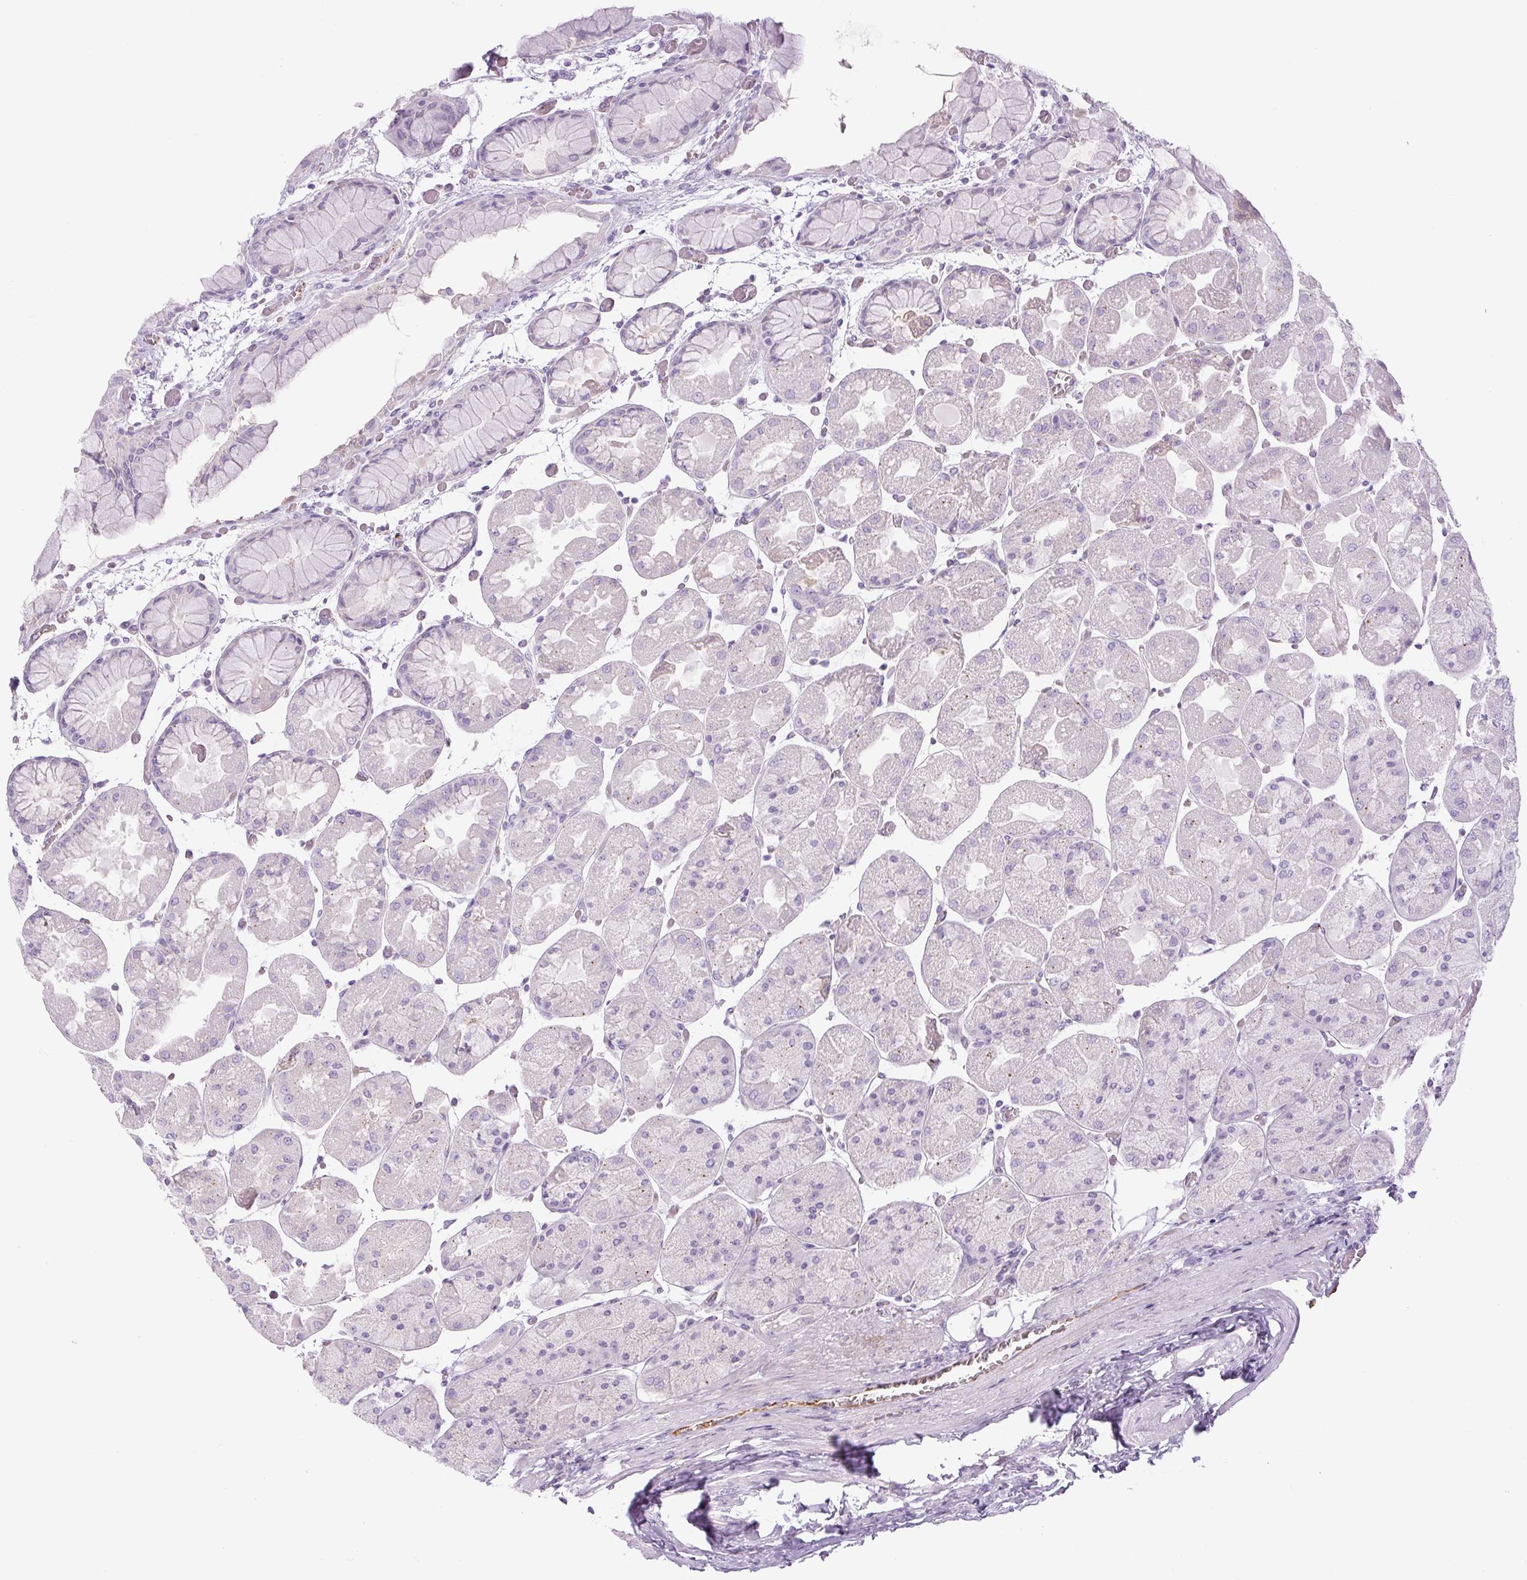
{"staining": {"intensity": "negative", "quantity": "none", "location": "none"}, "tissue": "stomach", "cell_type": "Glandular cells", "image_type": "normal", "snomed": [{"axis": "morphology", "description": "Normal tissue, NOS"}, {"axis": "topography", "description": "Stomach"}], "caption": "High magnification brightfield microscopy of unremarkable stomach stained with DAB (brown) and counterstained with hematoxylin (blue): glandular cells show no significant expression.", "gene": "RSPO4", "patient": {"sex": "female", "age": 61}}